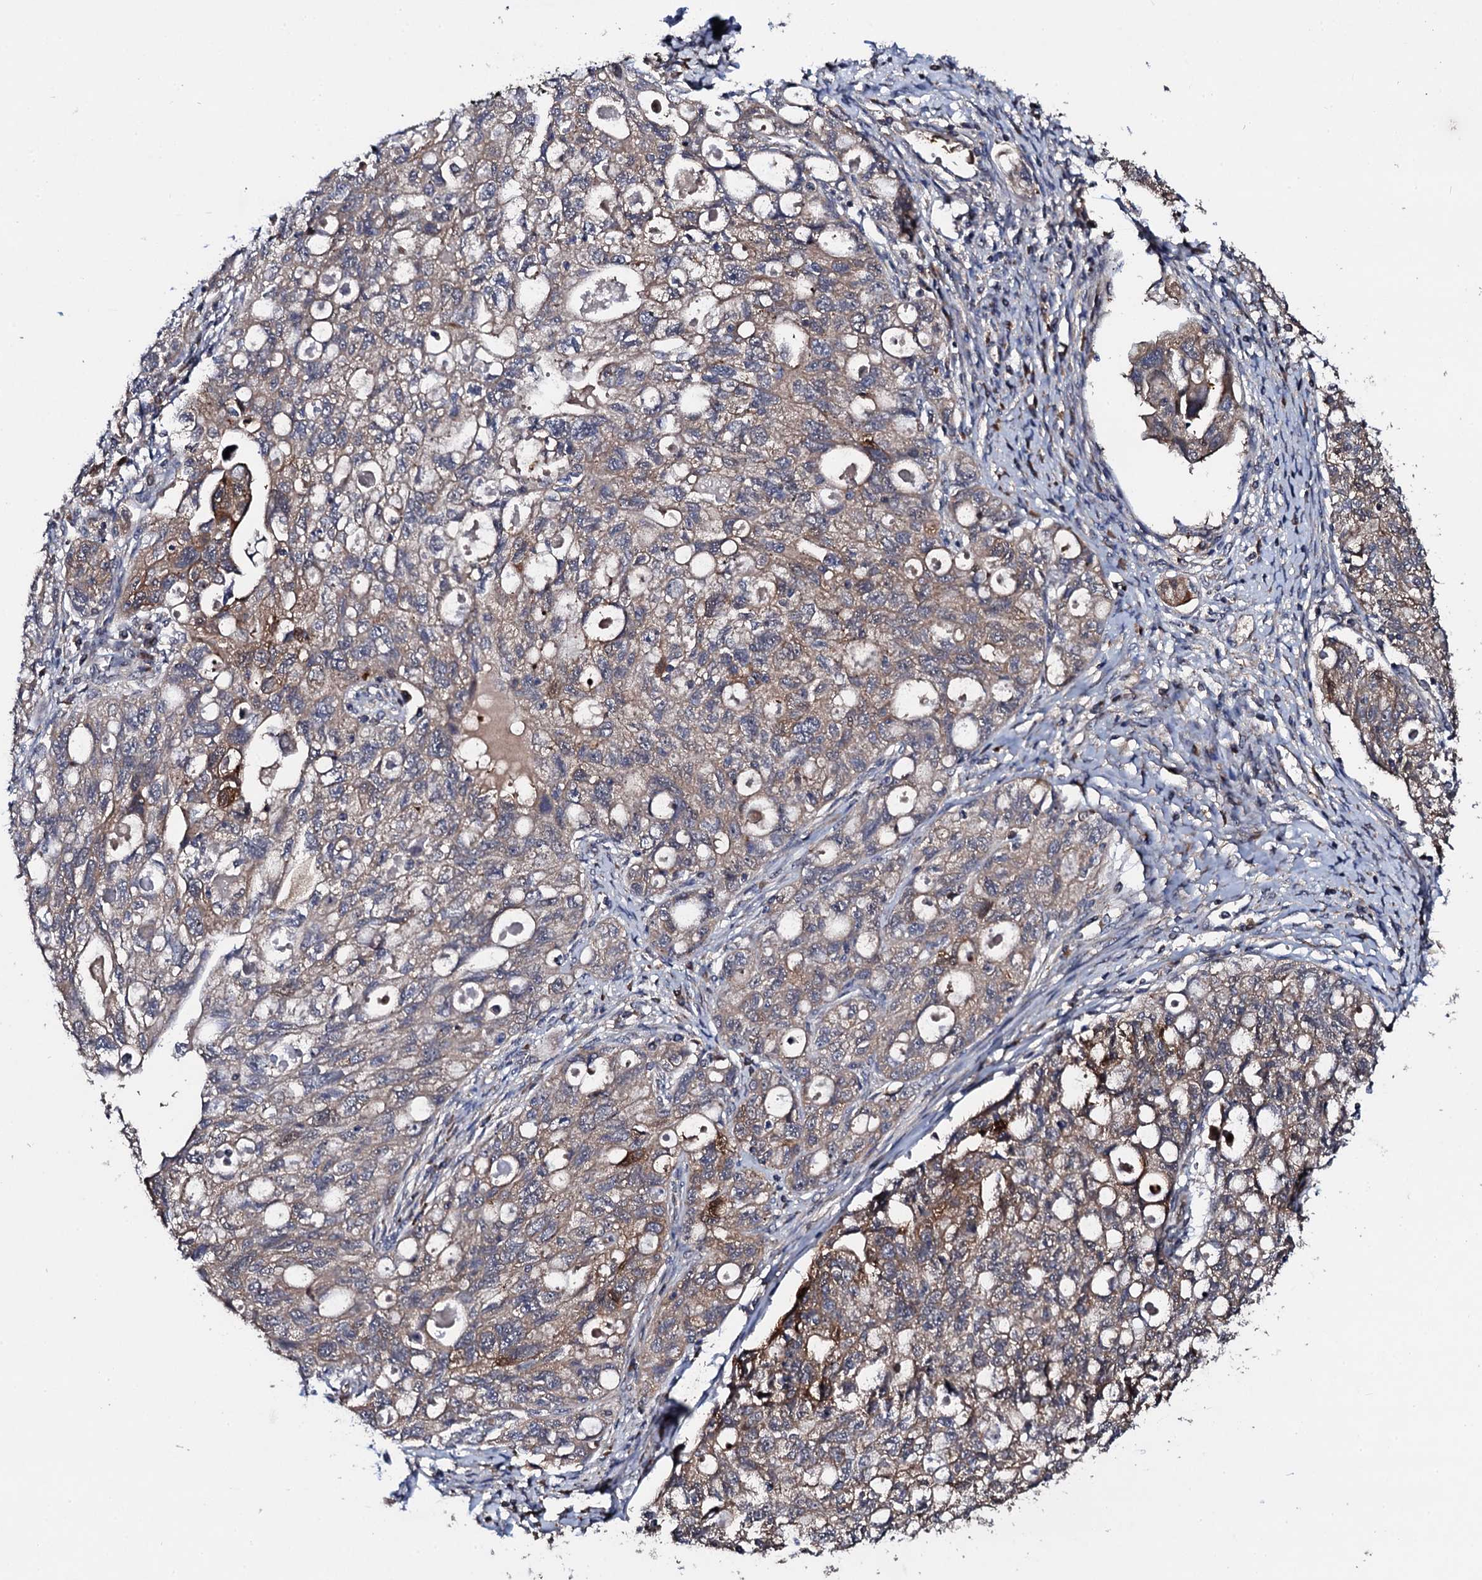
{"staining": {"intensity": "moderate", "quantity": "<25%", "location": "cytoplasmic/membranous"}, "tissue": "ovarian cancer", "cell_type": "Tumor cells", "image_type": "cancer", "snomed": [{"axis": "morphology", "description": "Carcinoma, NOS"}, {"axis": "morphology", "description": "Cystadenocarcinoma, serous, NOS"}, {"axis": "topography", "description": "Ovary"}], "caption": "High-power microscopy captured an IHC histopathology image of ovarian cancer, revealing moderate cytoplasmic/membranous positivity in about <25% of tumor cells.", "gene": "IP6K1", "patient": {"sex": "female", "age": 69}}